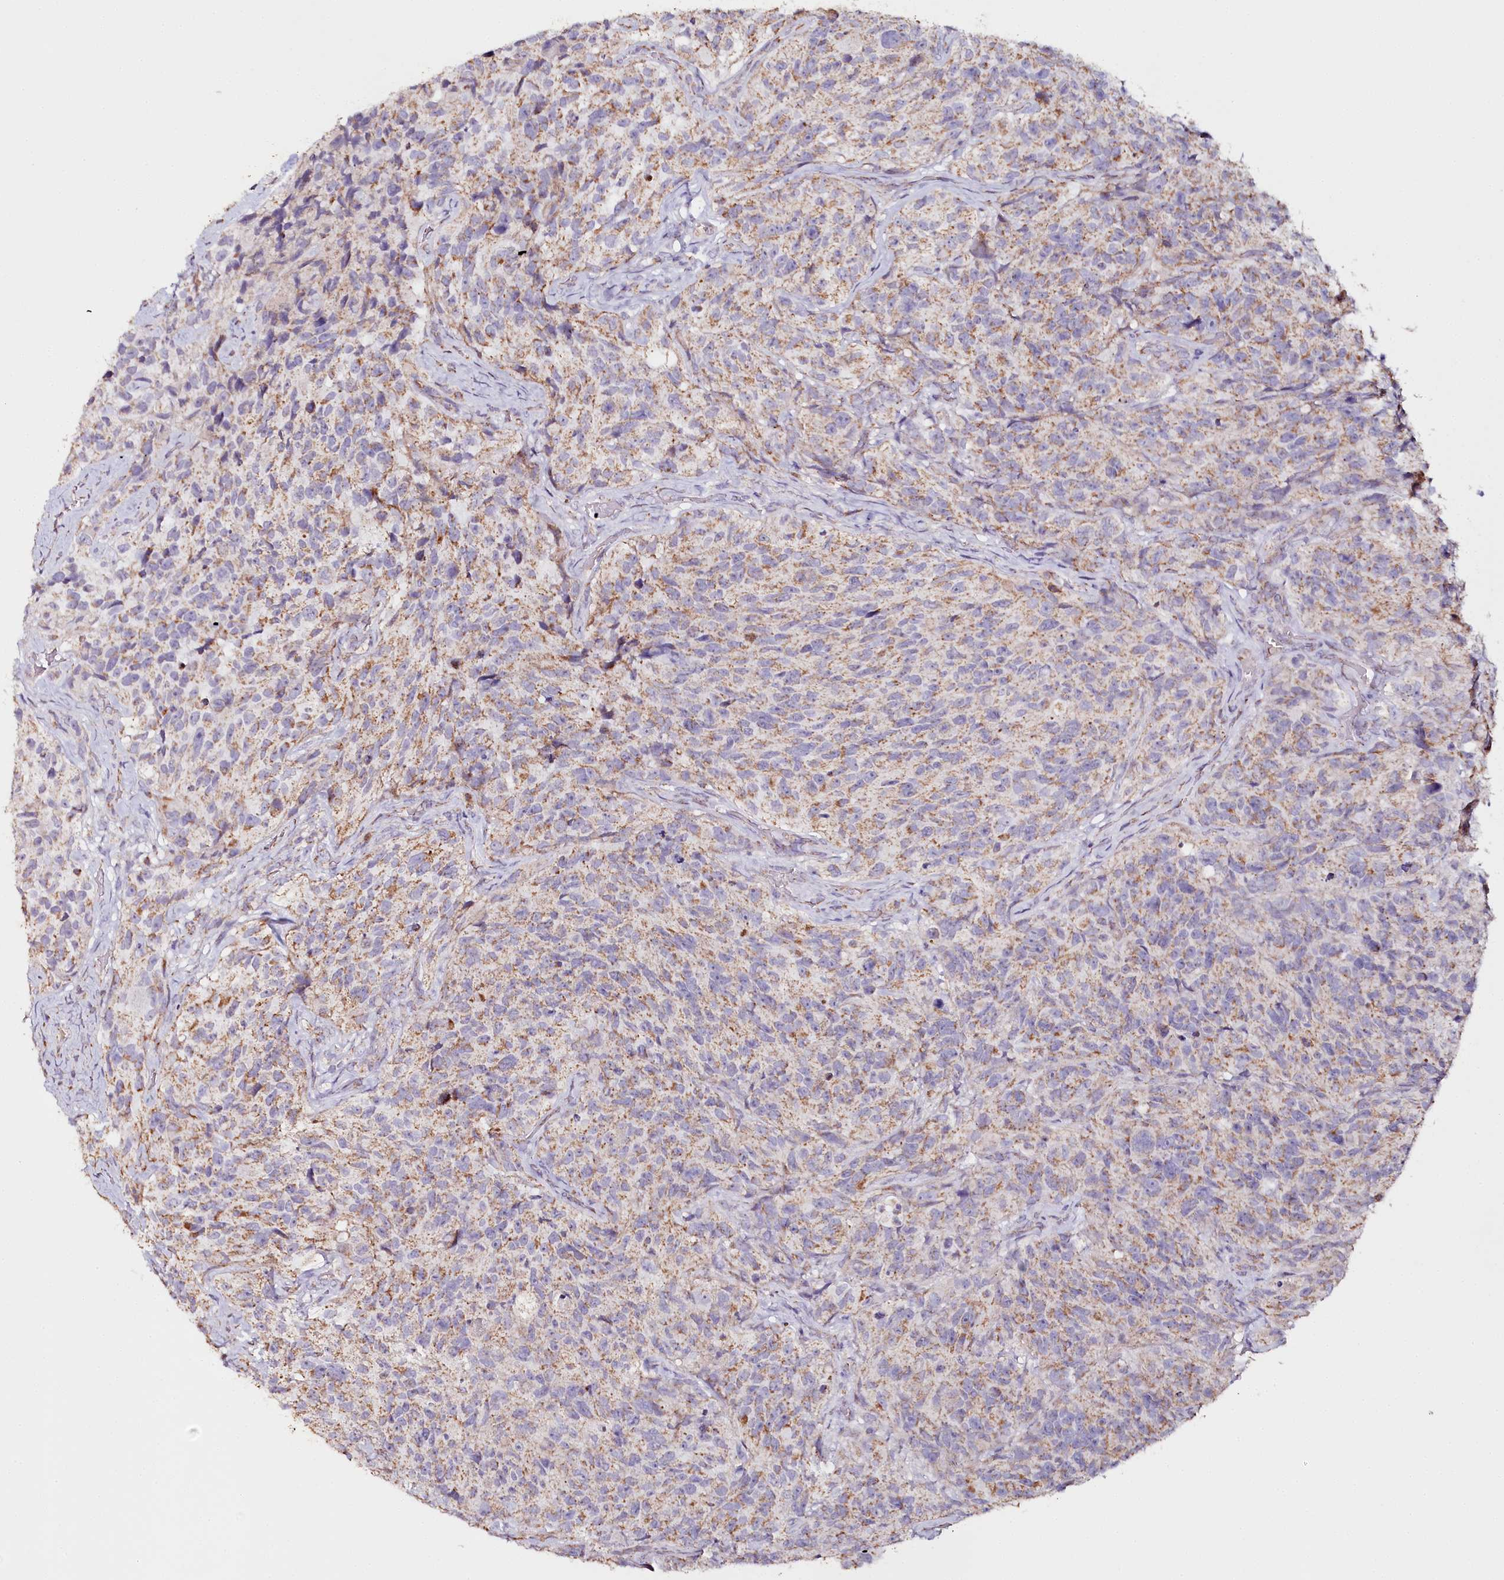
{"staining": {"intensity": "weak", "quantity": "<25%", "location": "cytoplasmic/membranous"}, "tissue": "glioma", "cell_type": "Tumor cells", "image_type": "cancer", "snomed": [{"axis": "morphology", "description": "Glioma, malignant, High grade"}, {"axis": "topography", "description": "Brain"}], "caption": "Immunohistochemistry micrograph of glioma stained for a protein (brown), which demonstrates no staining in tumor cells. (DAB (3,3'-diaminobenzidine) immunohistochemistry, high magnification).", "gene": "MMP25", "patient": {"sex": "male", "age": 69}}